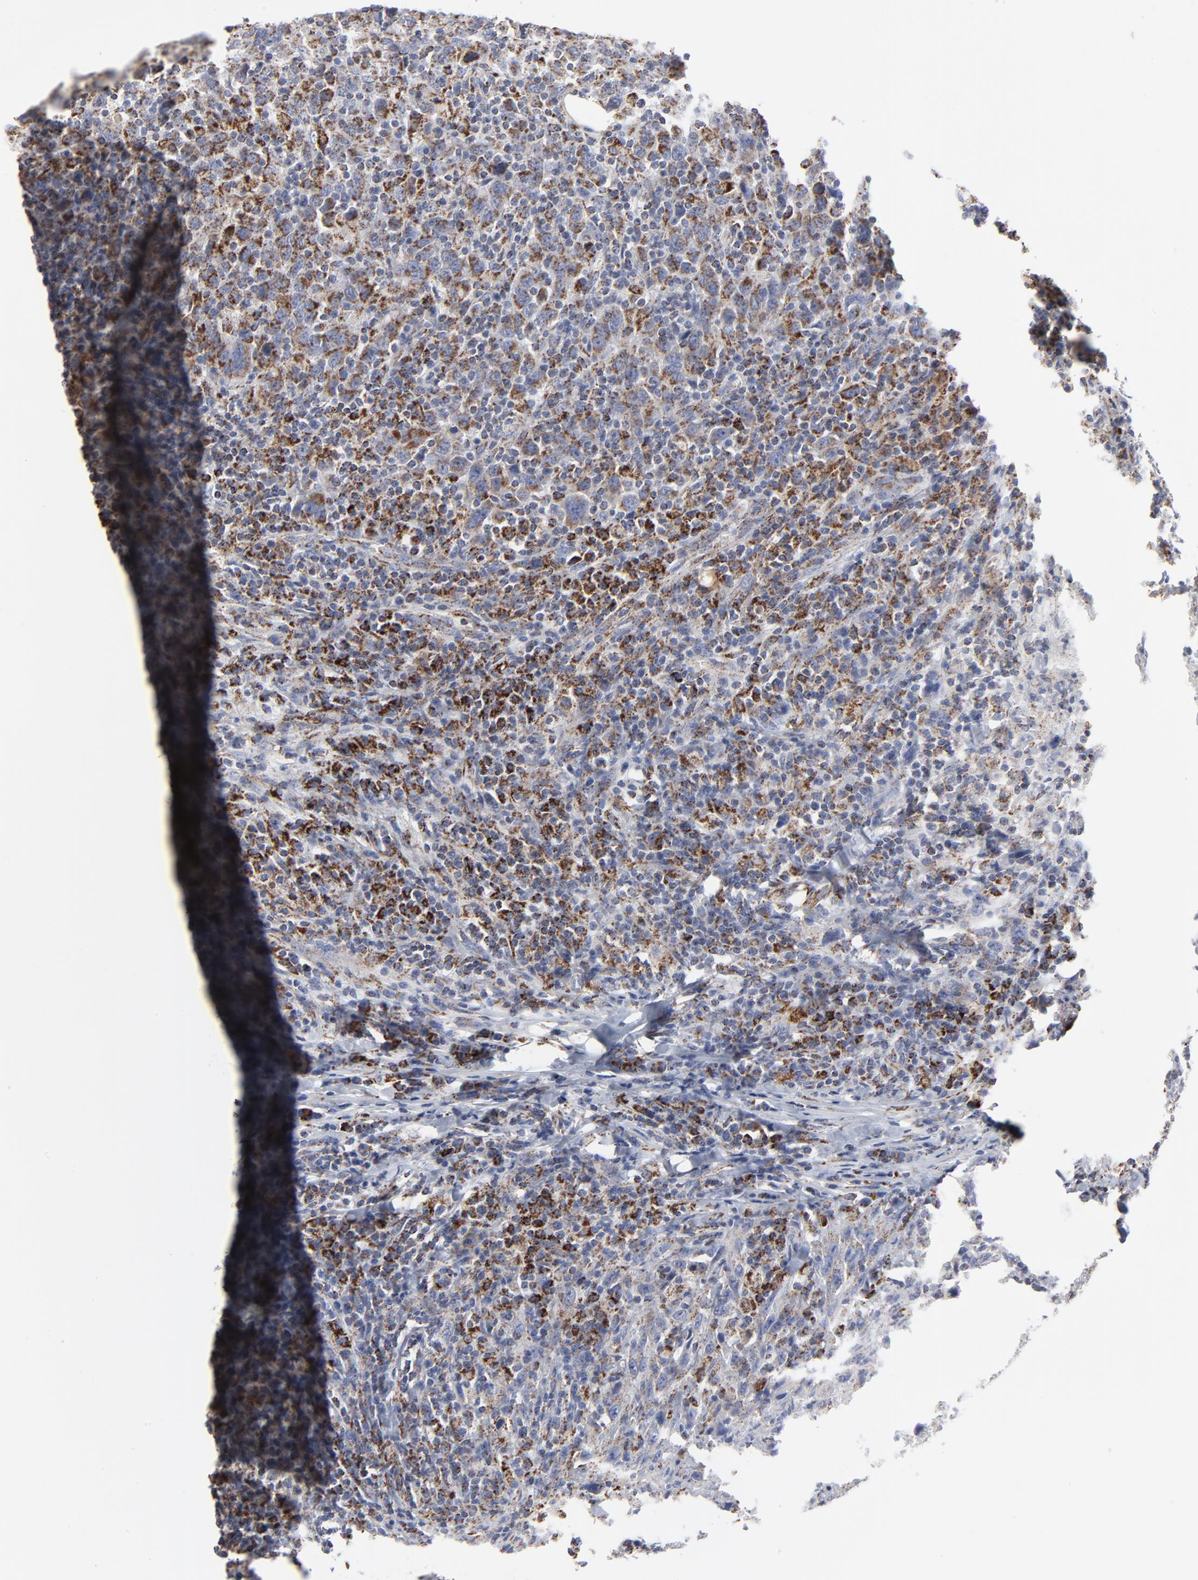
{"staining": {"intensity": "moderate", "quantity": "25%-75%", "location": "cytoplasmic/membranous"}, "tissue": "urothelial cancer", "cell_type": "Tumor cells", "image_type": "cancer", "snomed": [{"axis": "morphology", "description": "Urothelial carcinoma, High grade"}, {"axis": "topography", "description": "Urinary bladder"}], "caption": "Immunohistochemistry photomicrograph of human urothelial carcinoma (high-grade) stained for a protein (brown), which demonstrates medium levels of moderate cytoplasmic/membranous positivity in approximately 25%-75% of tumor cells.", "gene": "TXNRD2", "patient": {"sex": "male", "age": 61}}